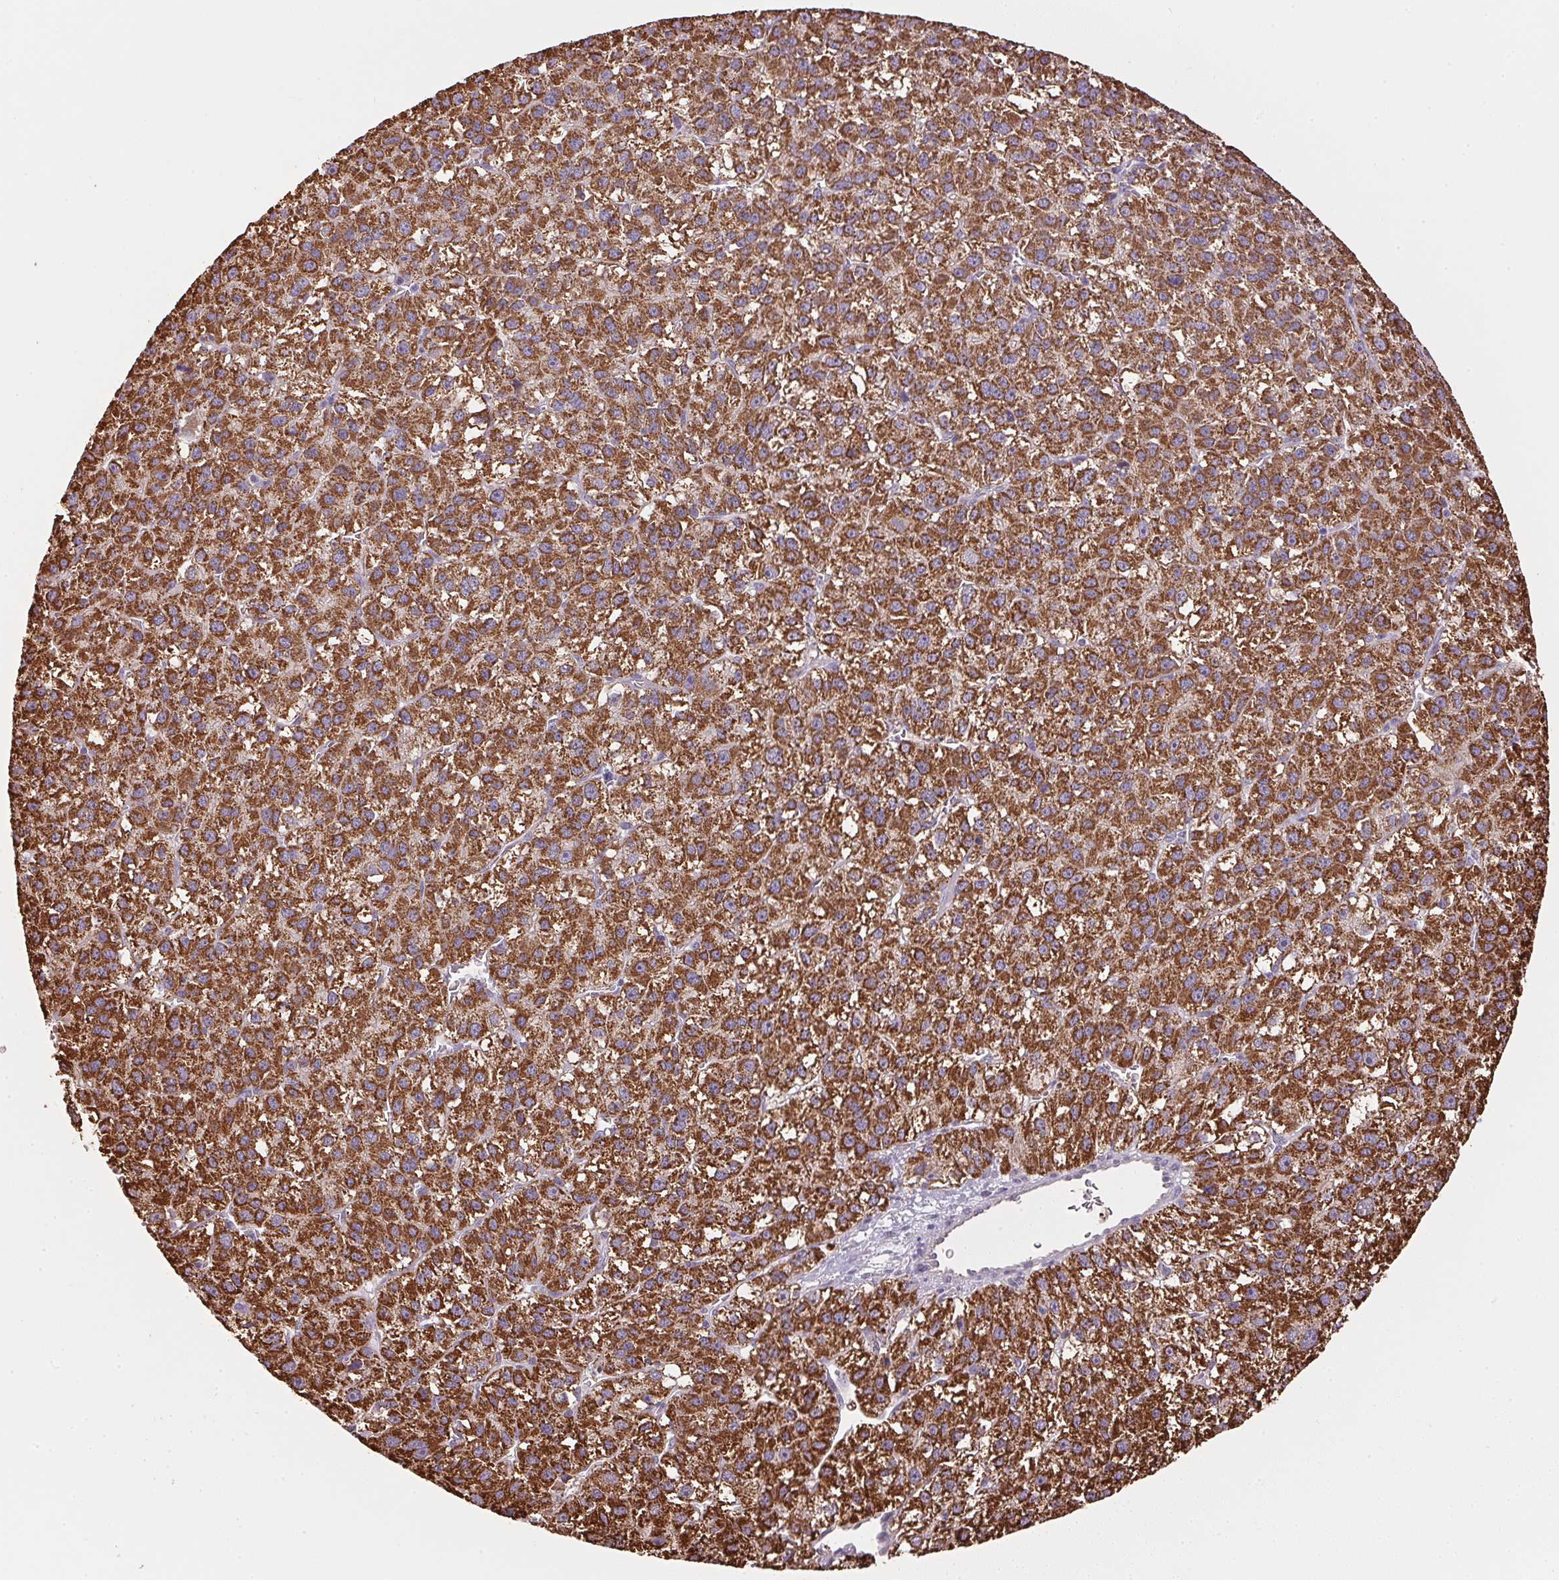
{"staining": {"intensity": "strong", "quantity": ">75%", "location": "cytoplasmic/membranous"}, "tissue": "liver cancer", "cell_type": "Tumor cells", "image_type": "cancer", "snomed": [{"axis": "morphology", "description": "Carcinoma, Hepatocellular, NOS"}, {"axis": "topography", "description": "Liver"}], "caption": "High-magnification brightfield microscopy of liver cancer (hepatocellular carcinoma) stained with DAB (brown) and counterstained with hematoxylin (blue). tumor cells exhibit strong cytoplasmic/membranous expression is seen in about>75% of cells.", "gene": "SC5D", "patient": {"sex": "female", "age": 70}}